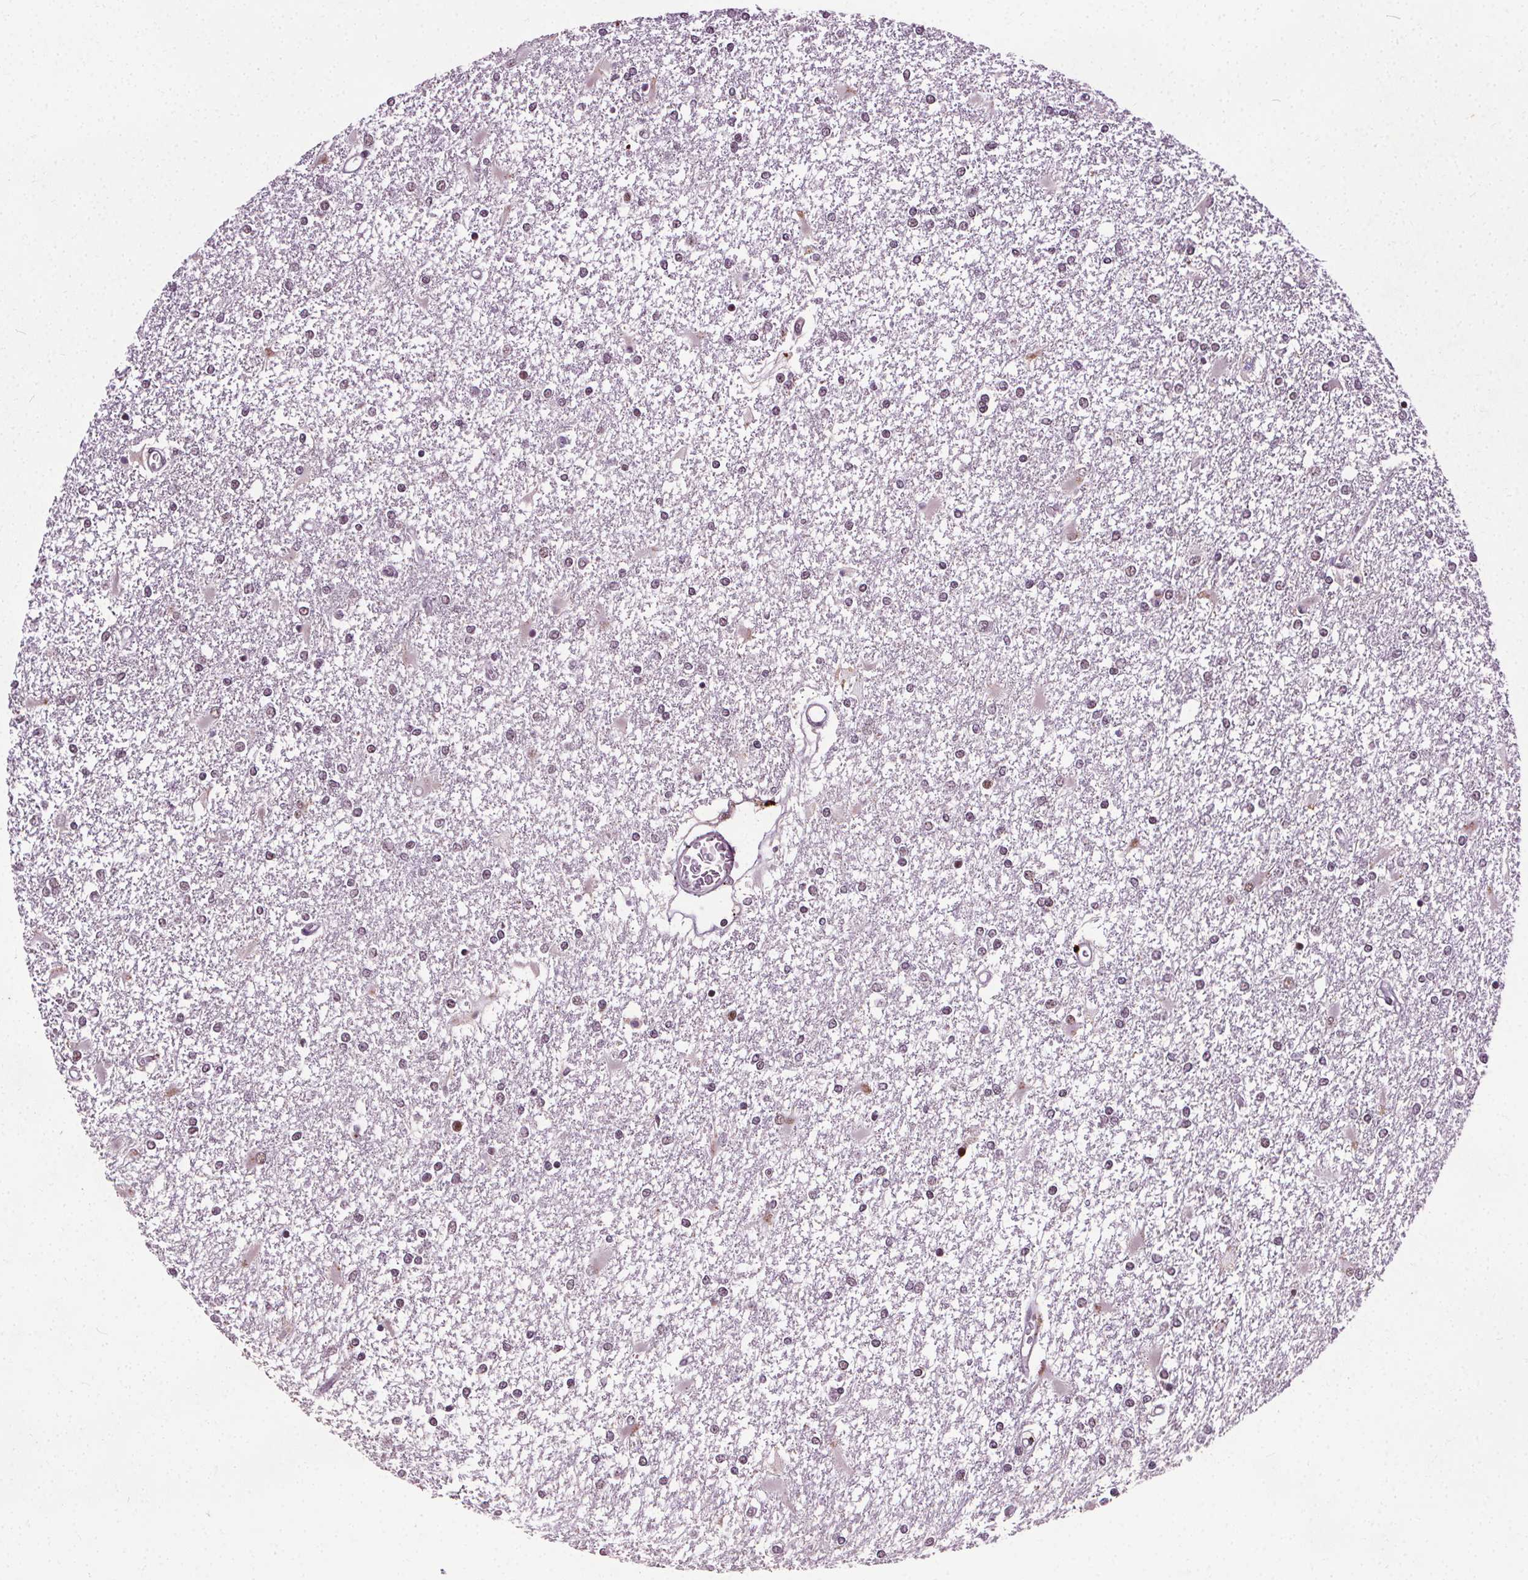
{"staining": {"intensity": "moderate", "quantity": "<25%", "location": "nuclear"}, "tissue": "glioma", "cell_type": "Tumor cells", "image_type": "cancer", "snomed": [{"axis": "morphology", "description": "Glioma, malignant, High grade"}, {"axis": "topography", "description": "Cerebral cortex"}], "caption": "IHC (DAB (3,3'-diaminobenzidine)) staining of human malignant glioma (high-grade) shows moderate nuclear protein expression in about <25% of tumor cells.", "gene": "MED6", "patient": {"sex": "male", "age": 79}}